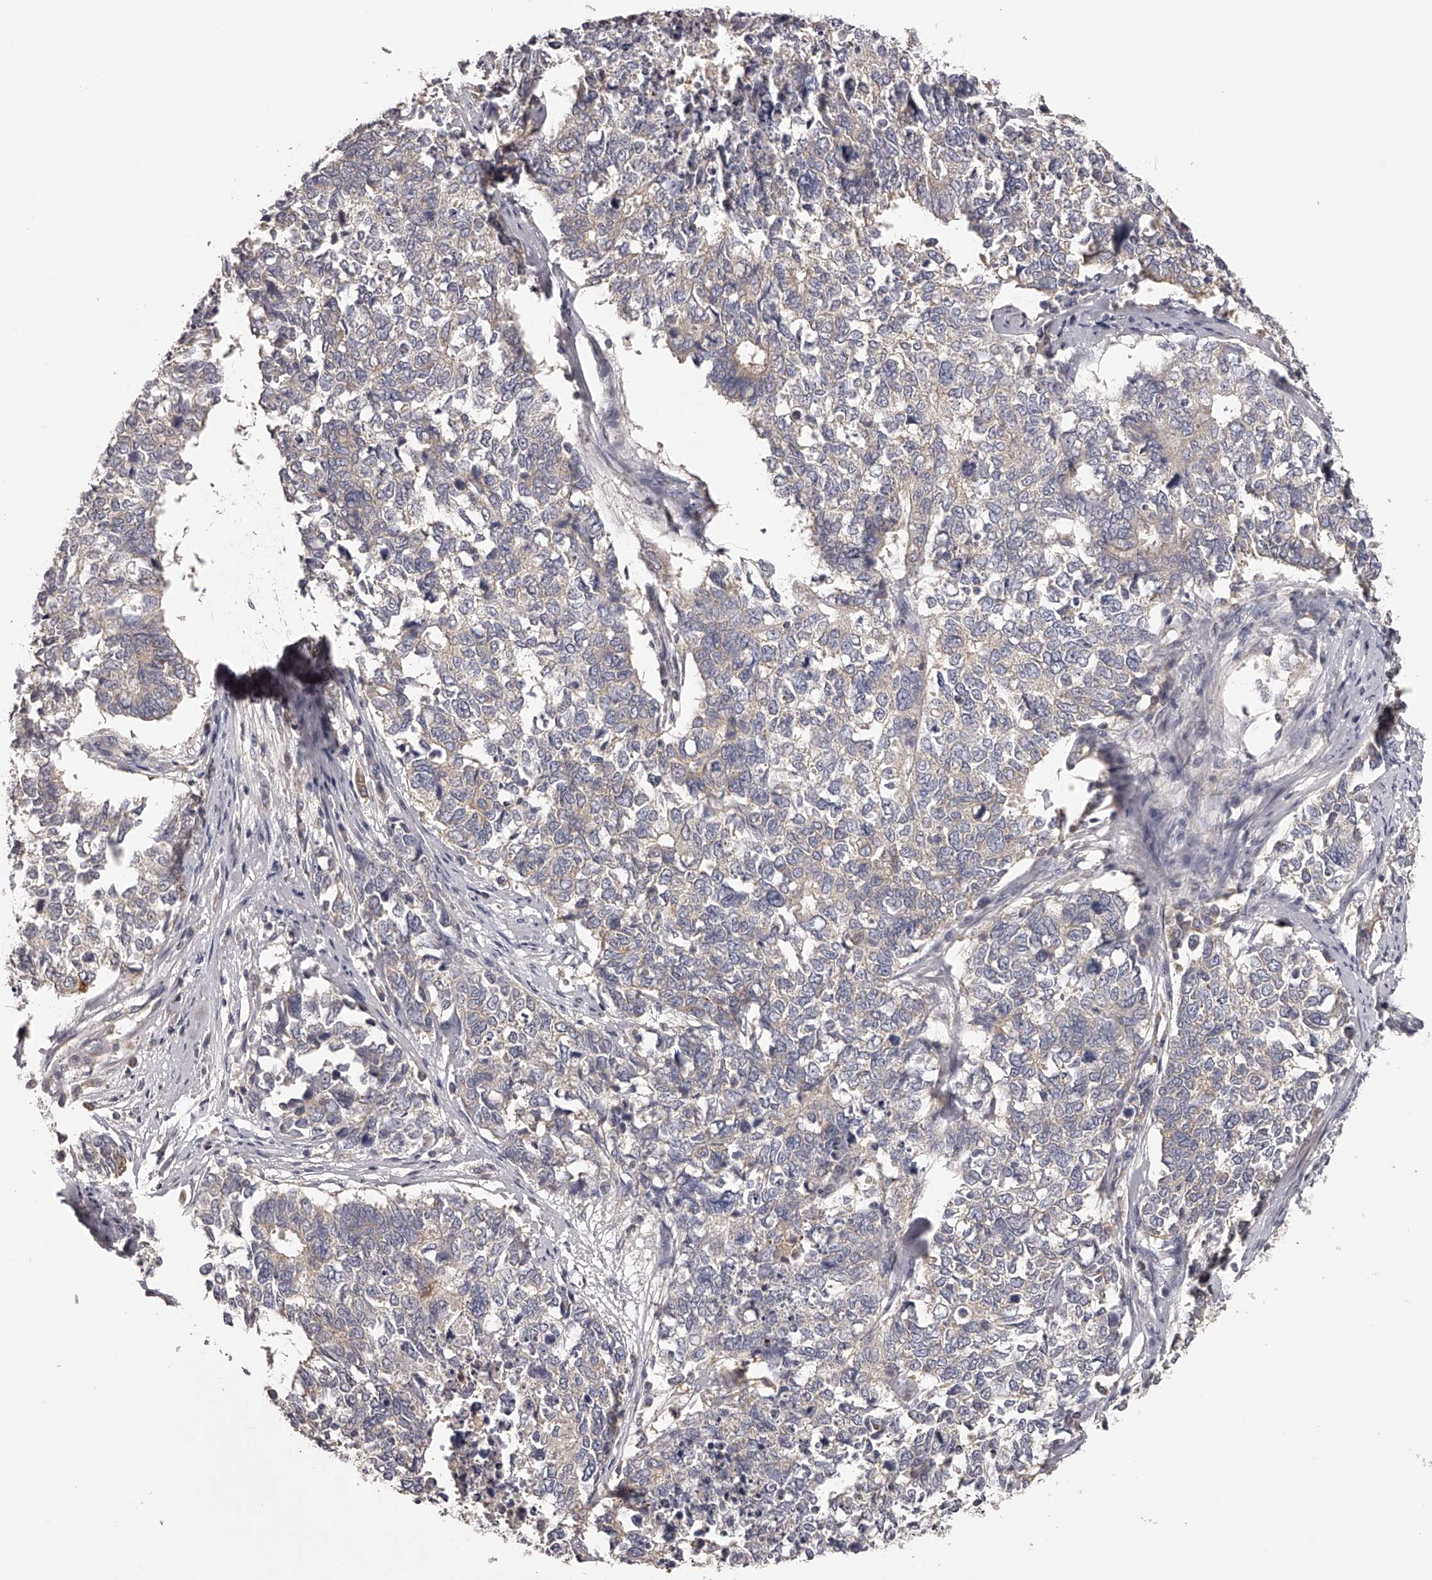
{"staining": {"intensity": "weak", "quantity": "<25%", "location": "cytoplasmic/membranous"}, "tissue": "cervical cancer", "cell_type": "Tumor cells", "image_type": "cancer", "snomed": [{"axis": "morphology", "description": "Squamous cell carcinoma, NOS"}, {"axis": "topography", "description": "Cervix"}], "caption": "Human cervical cancer stained for a protein using IHC shows no positivity in tumor cells.", "gene": "TNN", "patient": {"sex": "female", "age": 63}}